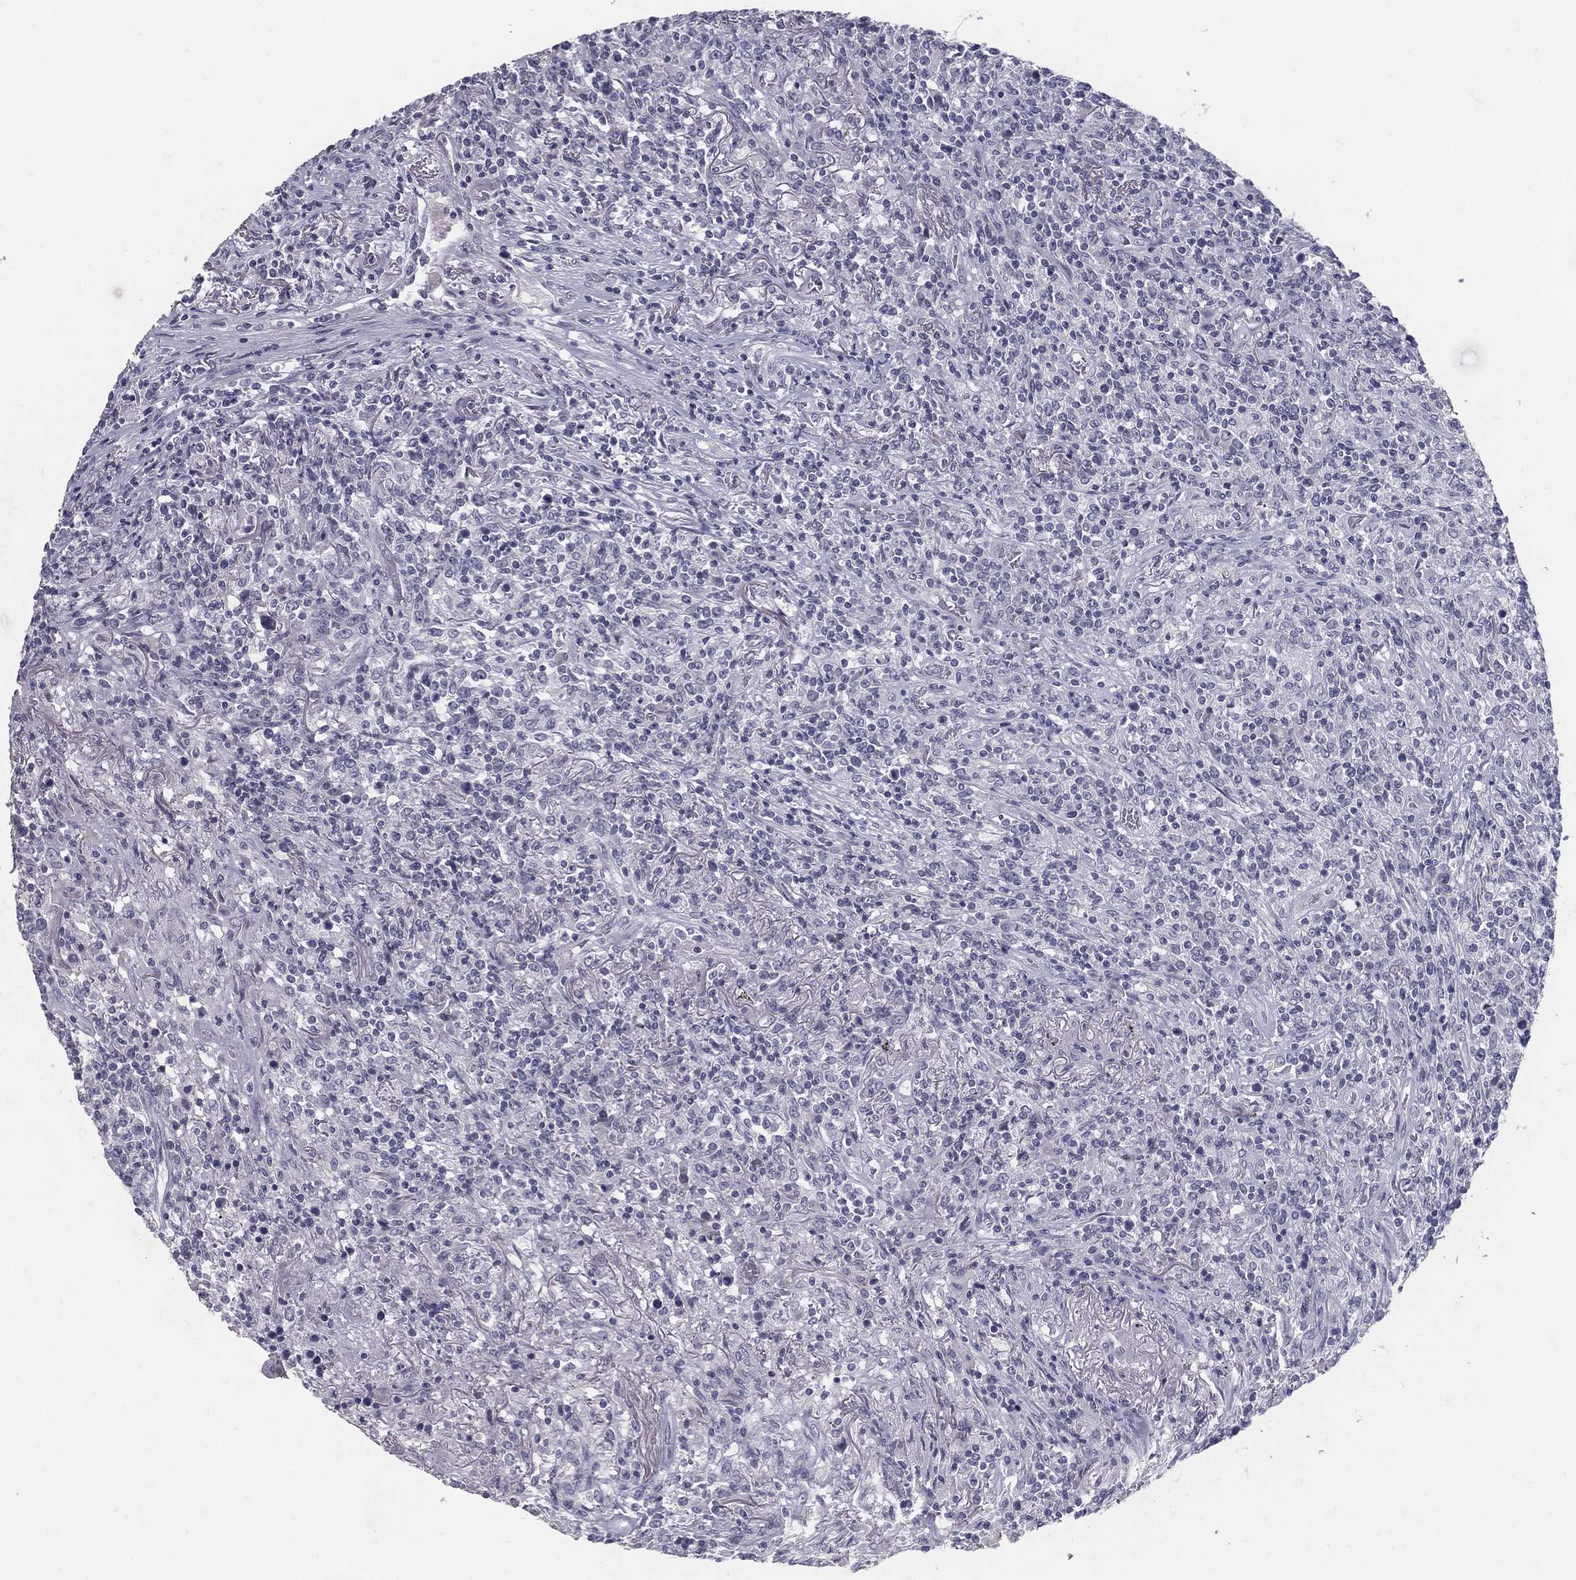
{"staining": {"intensity": "negative", "quantity": "none", "location": "none"}, "tissue": "lymphoma", "cell_type": "Tumor cells", "image_type": "cancer", "snomed": [{"axis": "morphology", "description": "Malignant lymphoma, non-Hodgkin's type, High grade"}, {"axis": "topography", "description": "Lung"}], "caption": "Micrograph shows no protein expression in tumor cells of malignant lymphoma, non-Hodgkin's type (high-grade) tissue.", "gene": "ACE2", "patient": {"sex": "male", "age": 79}}